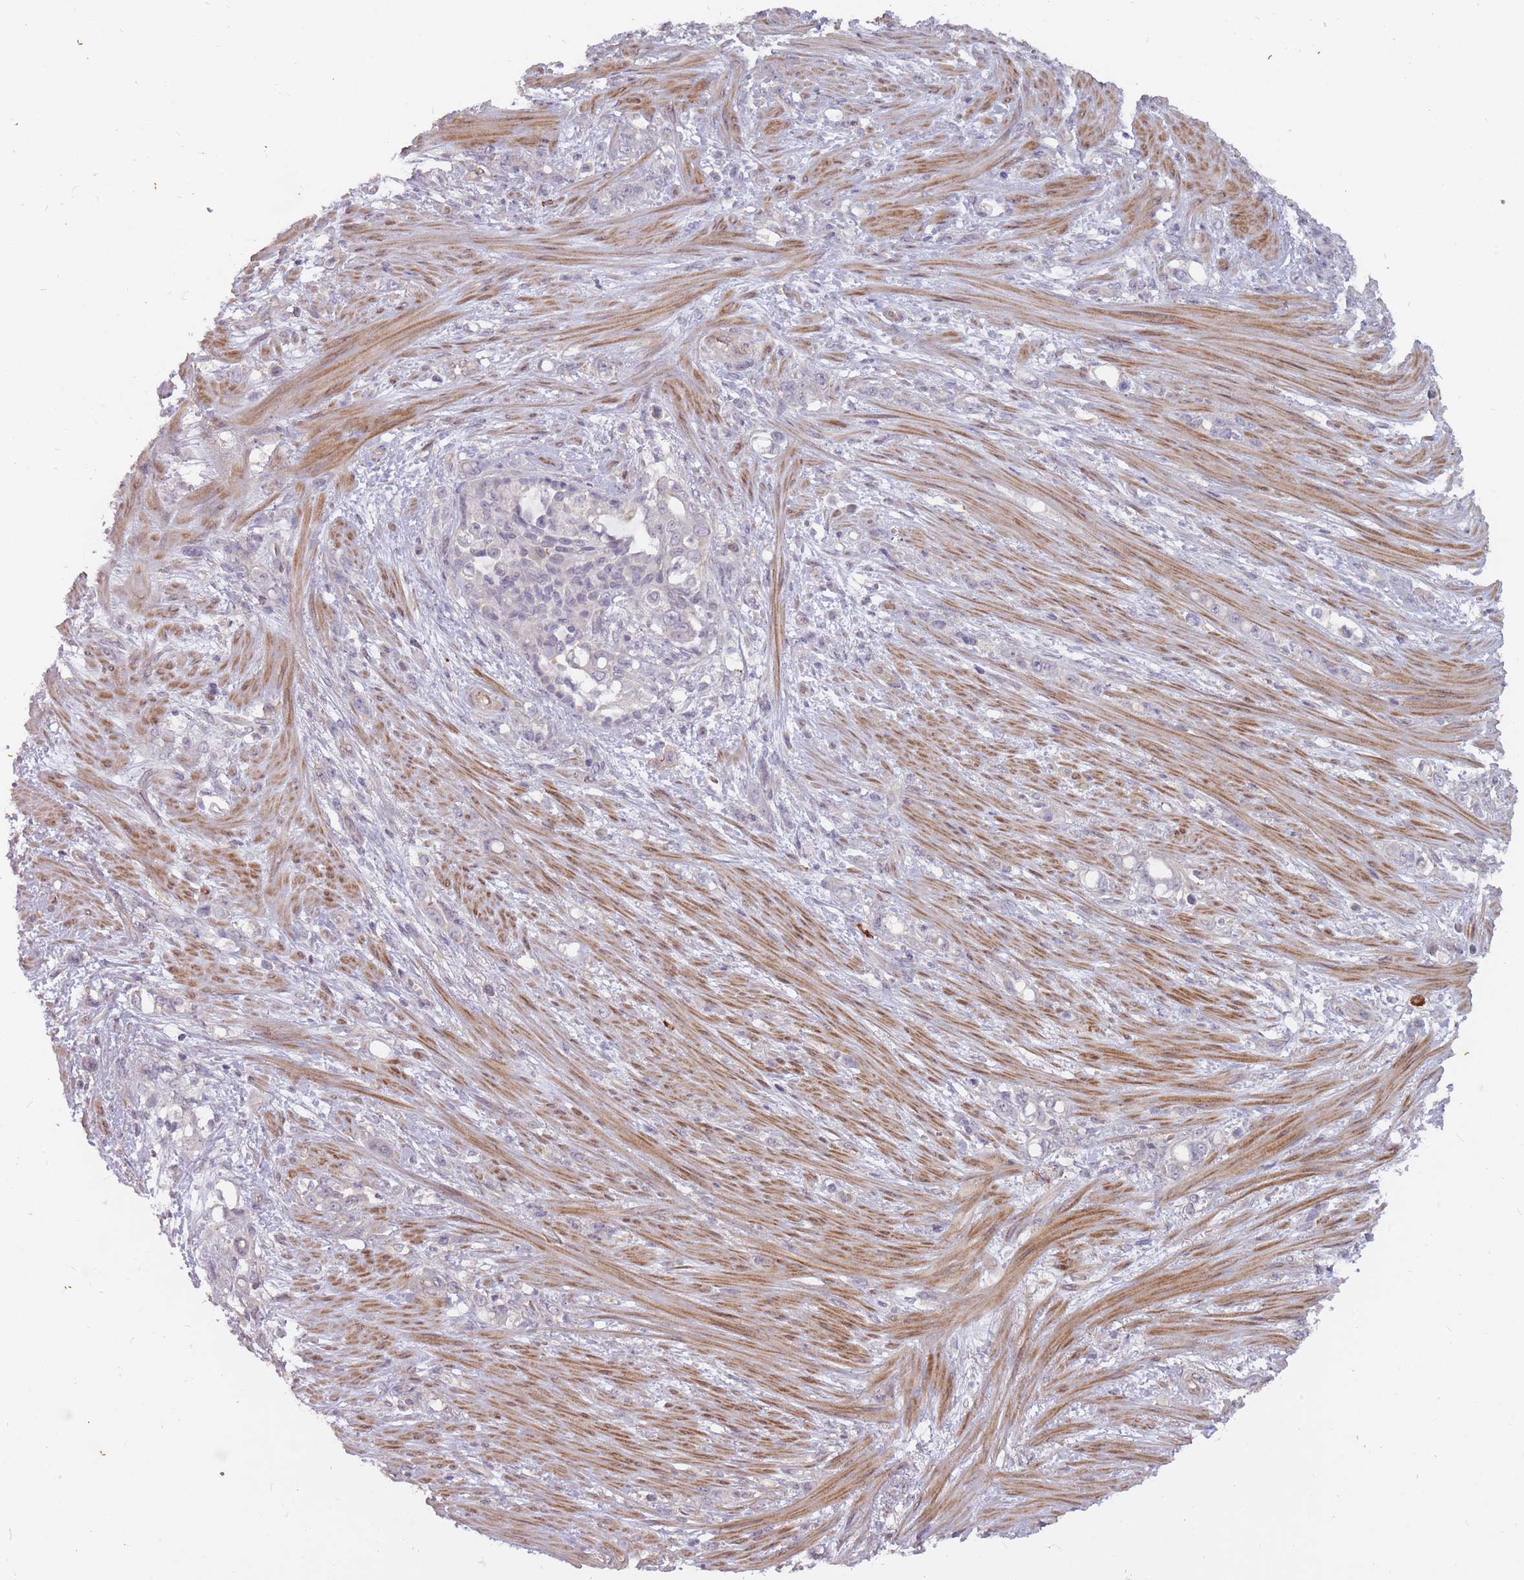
{"staining": {"intensity": "negative", "quantity": "none", "location": "none"}, "tissue": "stomach cancer", "cell_type": "Tumor cells", "image_type": "cancer", "snomed": [{"axis": "morphology", "description": "Normal tissue, NOS"}, {"axis": "morphology", "description": "Adenocarcinoma, NOS"}, {"axis": "topography", "description": "Stomach"}], "caption": "Immunohistochemistry (IHC) of stomach cancer shows no positivity in tumor cells.", "gene": "TET3", "patient": {"sex": "female", "age": 79}}